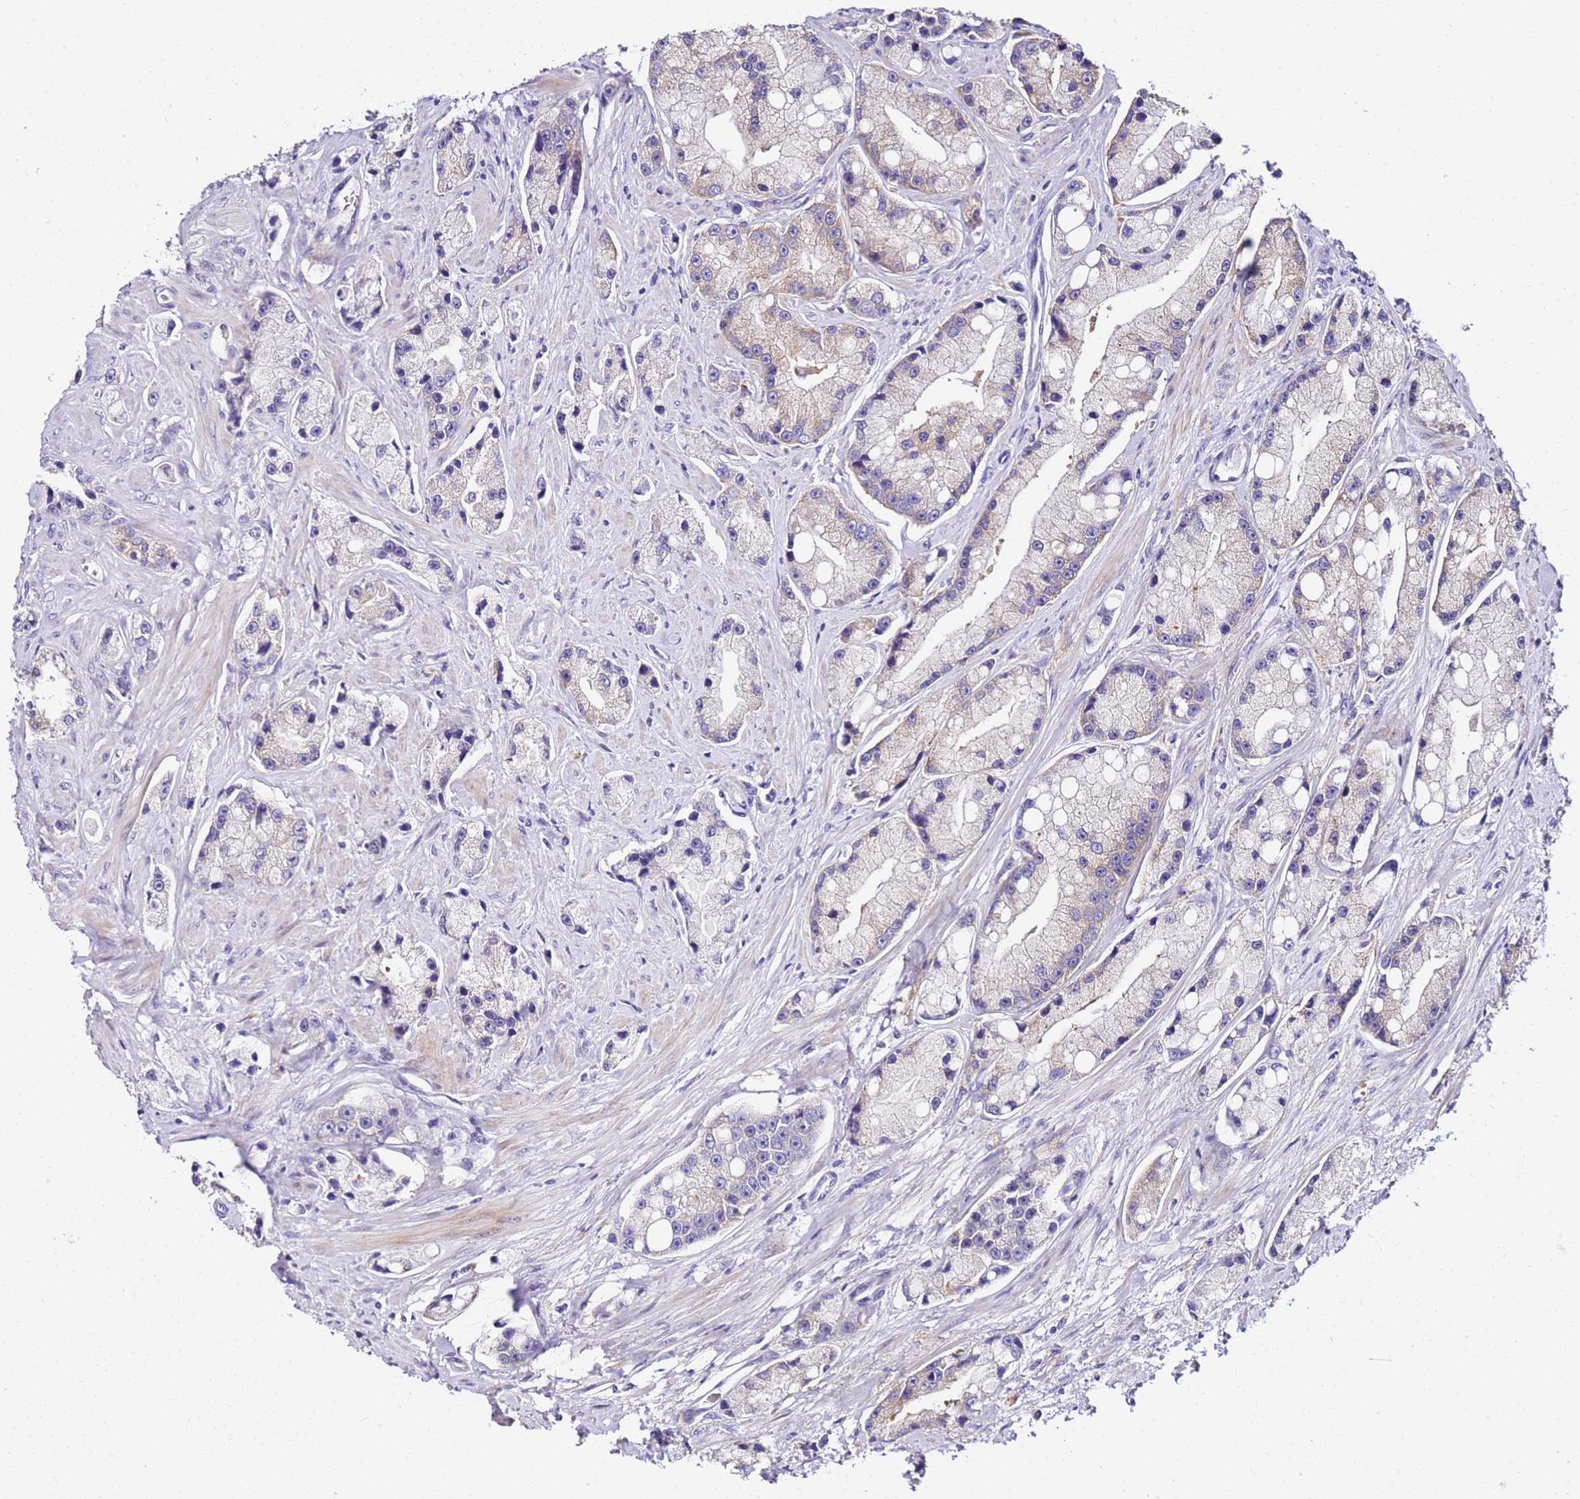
{"staining": {"intensity": "moderate", "quantity": "25%-75%", "location": "cytoplasmic/membranous"}, "tissue": "prostate cancer", "cell_type": "Tumor cells", "image_type": "cancer", "snomed": [{"axis": "morphology", "description": "Adenocarcinoma, High grade"}, {"axis": "topography", "description": "Prostate"}], "caption": "An image showing moderate cytoplasmic/membranous expression in approximately 25%-75% of tumor cells in high-grade adenocarcinoma (prostate), as visualized by brown immunohistochemical staining.", "gene": "HGD", "patient": {"sex": "male", "age": 74}}